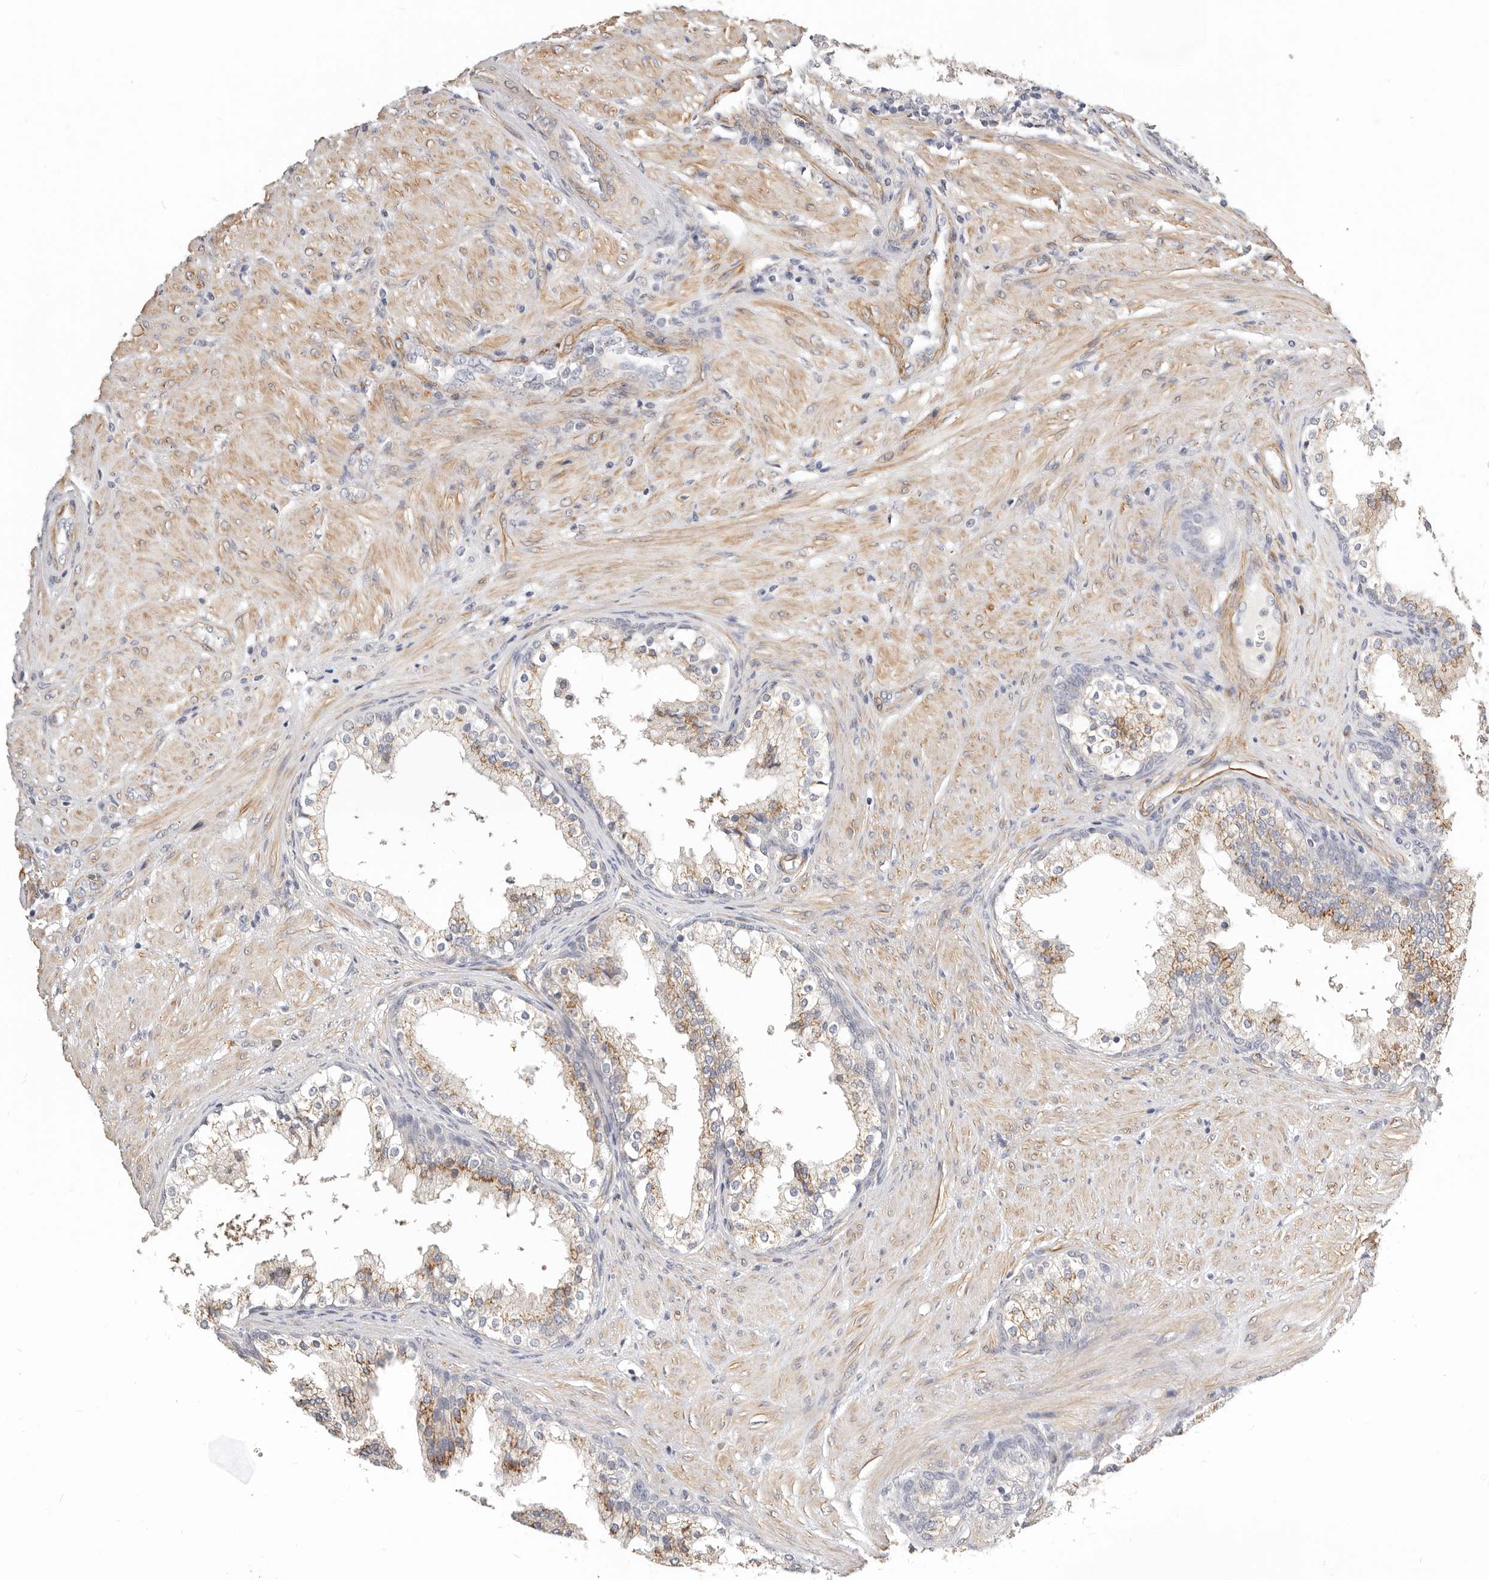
{"staining": {"intensity": "moderate", "quantity": "25%-75%", "location": "cytoplasmic/membranous"}, "tissue": "prostate cancer", "cell_type": "Tumor cells", "image_type": "cancer", "snomed": [{"axis": "morphology", "description": "Adenocarcinoma, High grade"}, {"axis": "topography", "description": "Prostate"}], "caption": "IHC (DAB) staining of prostate cancer (adenocarcinoma (high-grade)) displays moderate cytoplasmic/membranous protein expression in about 25%-75% of tumor cells. The staining was performed using DAB to visualize the protein expression in brown, while the nuclei were stained in blue with hematoxylin (Magnification: 20x).", "gene": "RABAC1", "patient": {"sex": "male", "age": 60}}